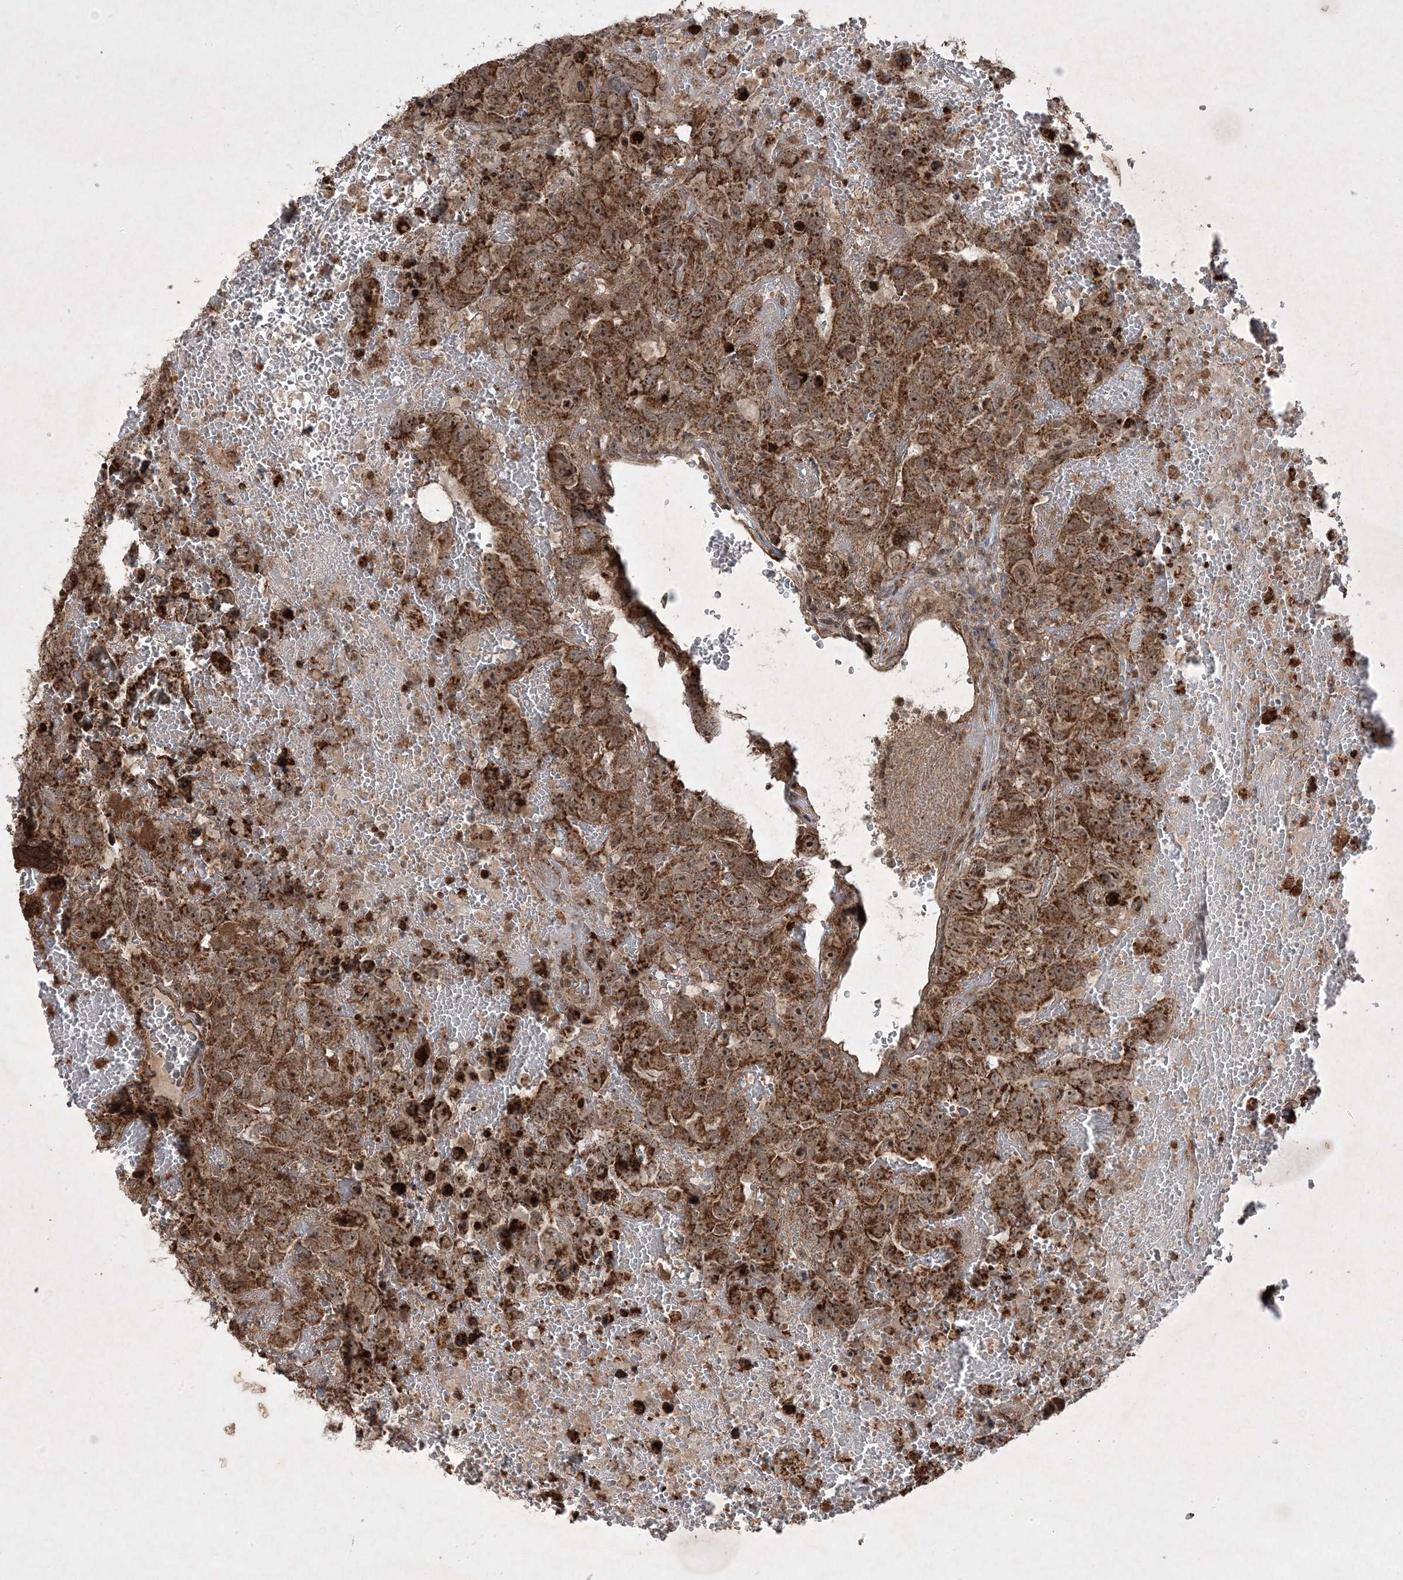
{"staining": {"intensity": "moderate", "quantity": ">75%", "location": "cytoplasmic/membranous,nuclear"}, "tissue": "testis cancer", "cell_type": "Tumor cells", "image_type": "cancer", "snomed": [{"axis": "morphology", "description": "Carcinoma, Embryonal, NOS"}, {"axis": "topography", "description": "Testis"}], "caption": "Immunohistochemical staining of embryonal carcinoma (testis) exhibits moderate cytoplasmic/membranous and nuclear protein expression in about >75% of tumor cells.", "gene": "PLEKHM2", "patient": {"sex": "male", "age": 45}}